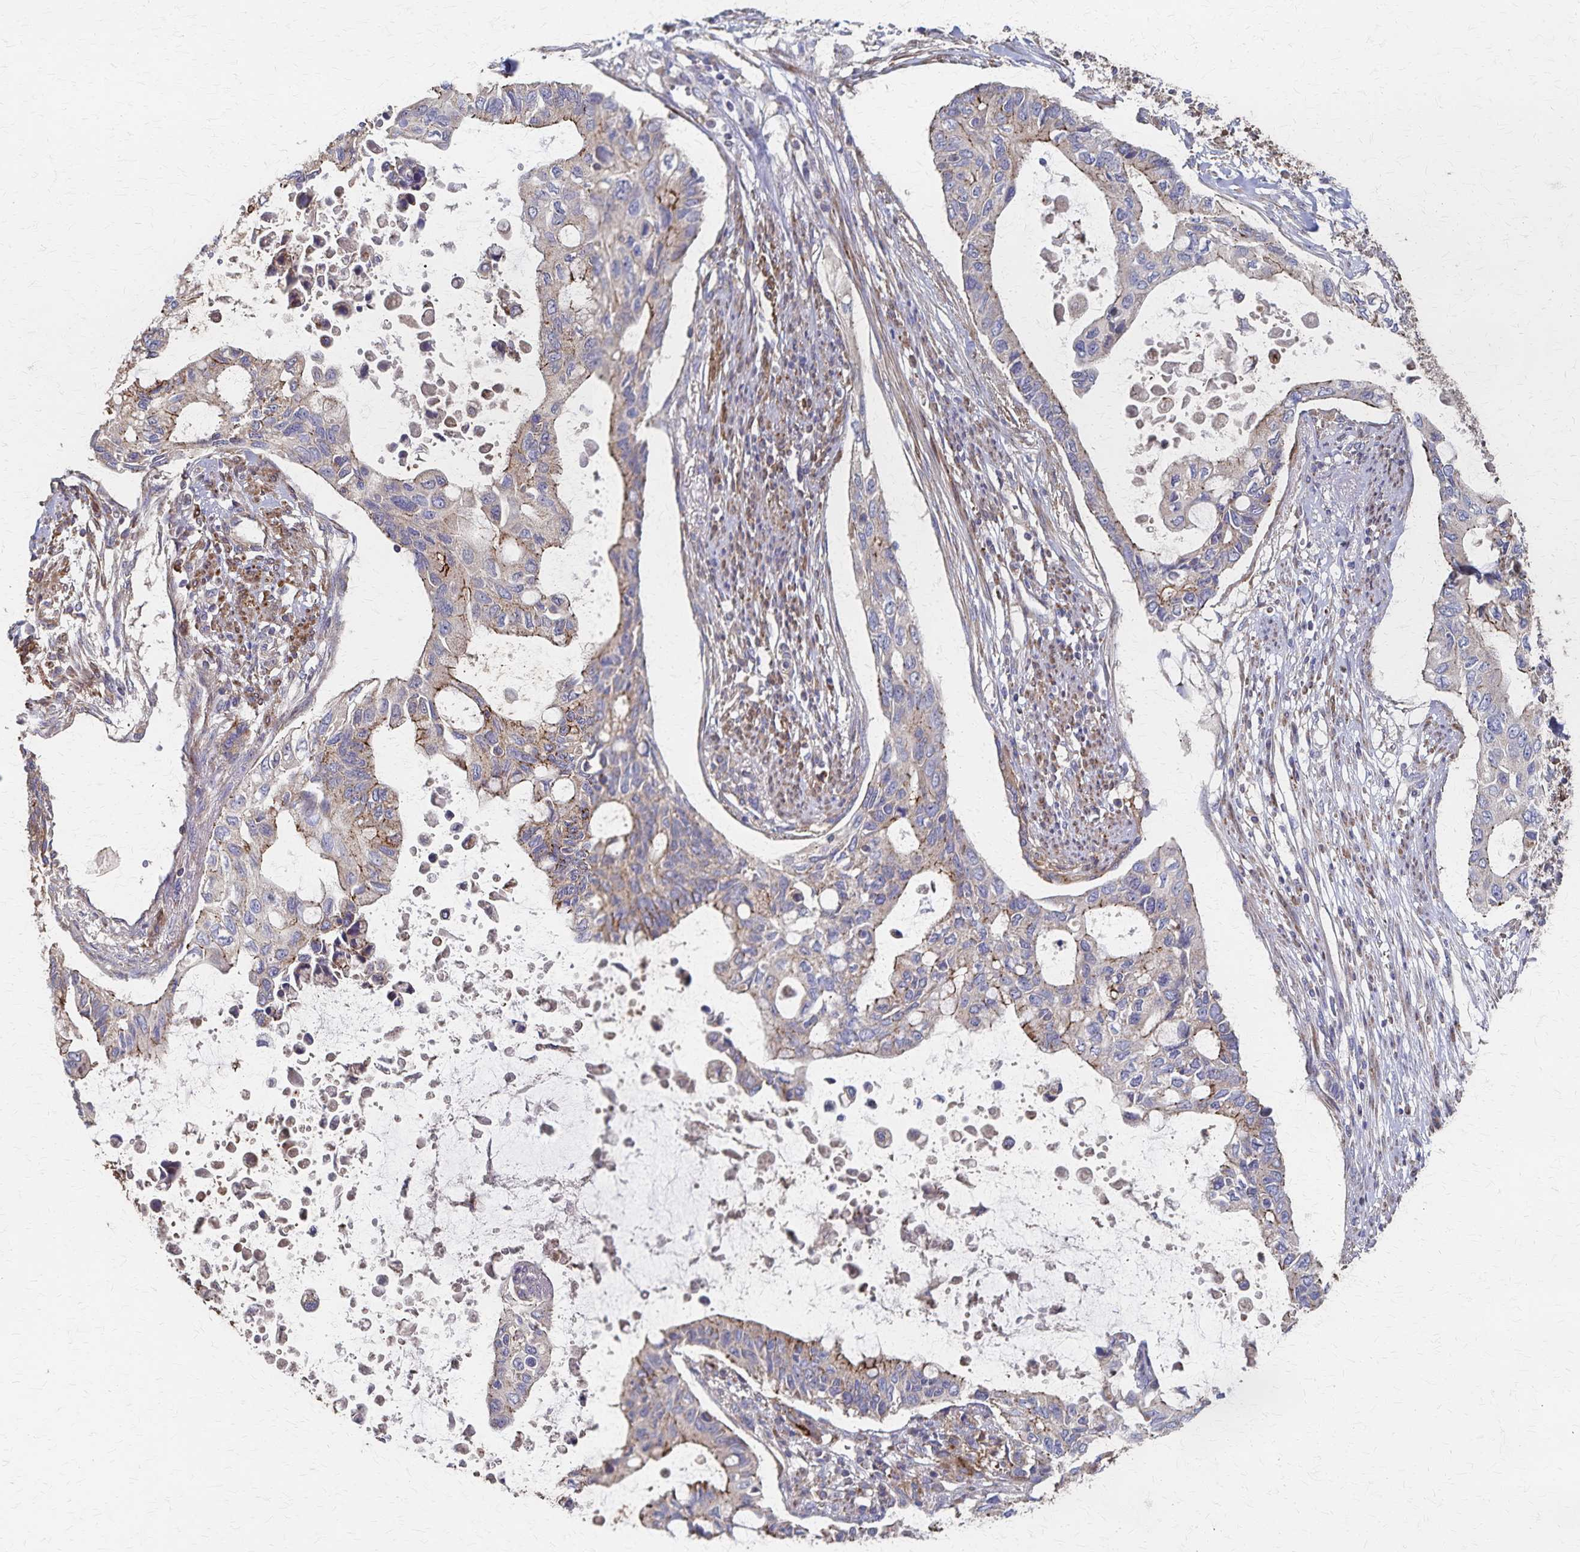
{"staining": {"intensity": "moderate", "quantity": "<25%", "location": "cytoplasmic/membranous"}, "tissue": "pancreatic cancer", "cell_type": "Tumor cells", "image_type": "cancer", "snomed": [{"axis": "morphology", "description": "Adenocarcinoma, NOS"}, {"axis": "topography", "description": "Pancreas"}], "caption": "Tumor cells show moderate cytoplasmic/membranous staining in approximately <25% of cells in adenocarcinoma (pancreatic).", "gene": "PGAP2", "patient": {"sex": "female", "age": 63}}